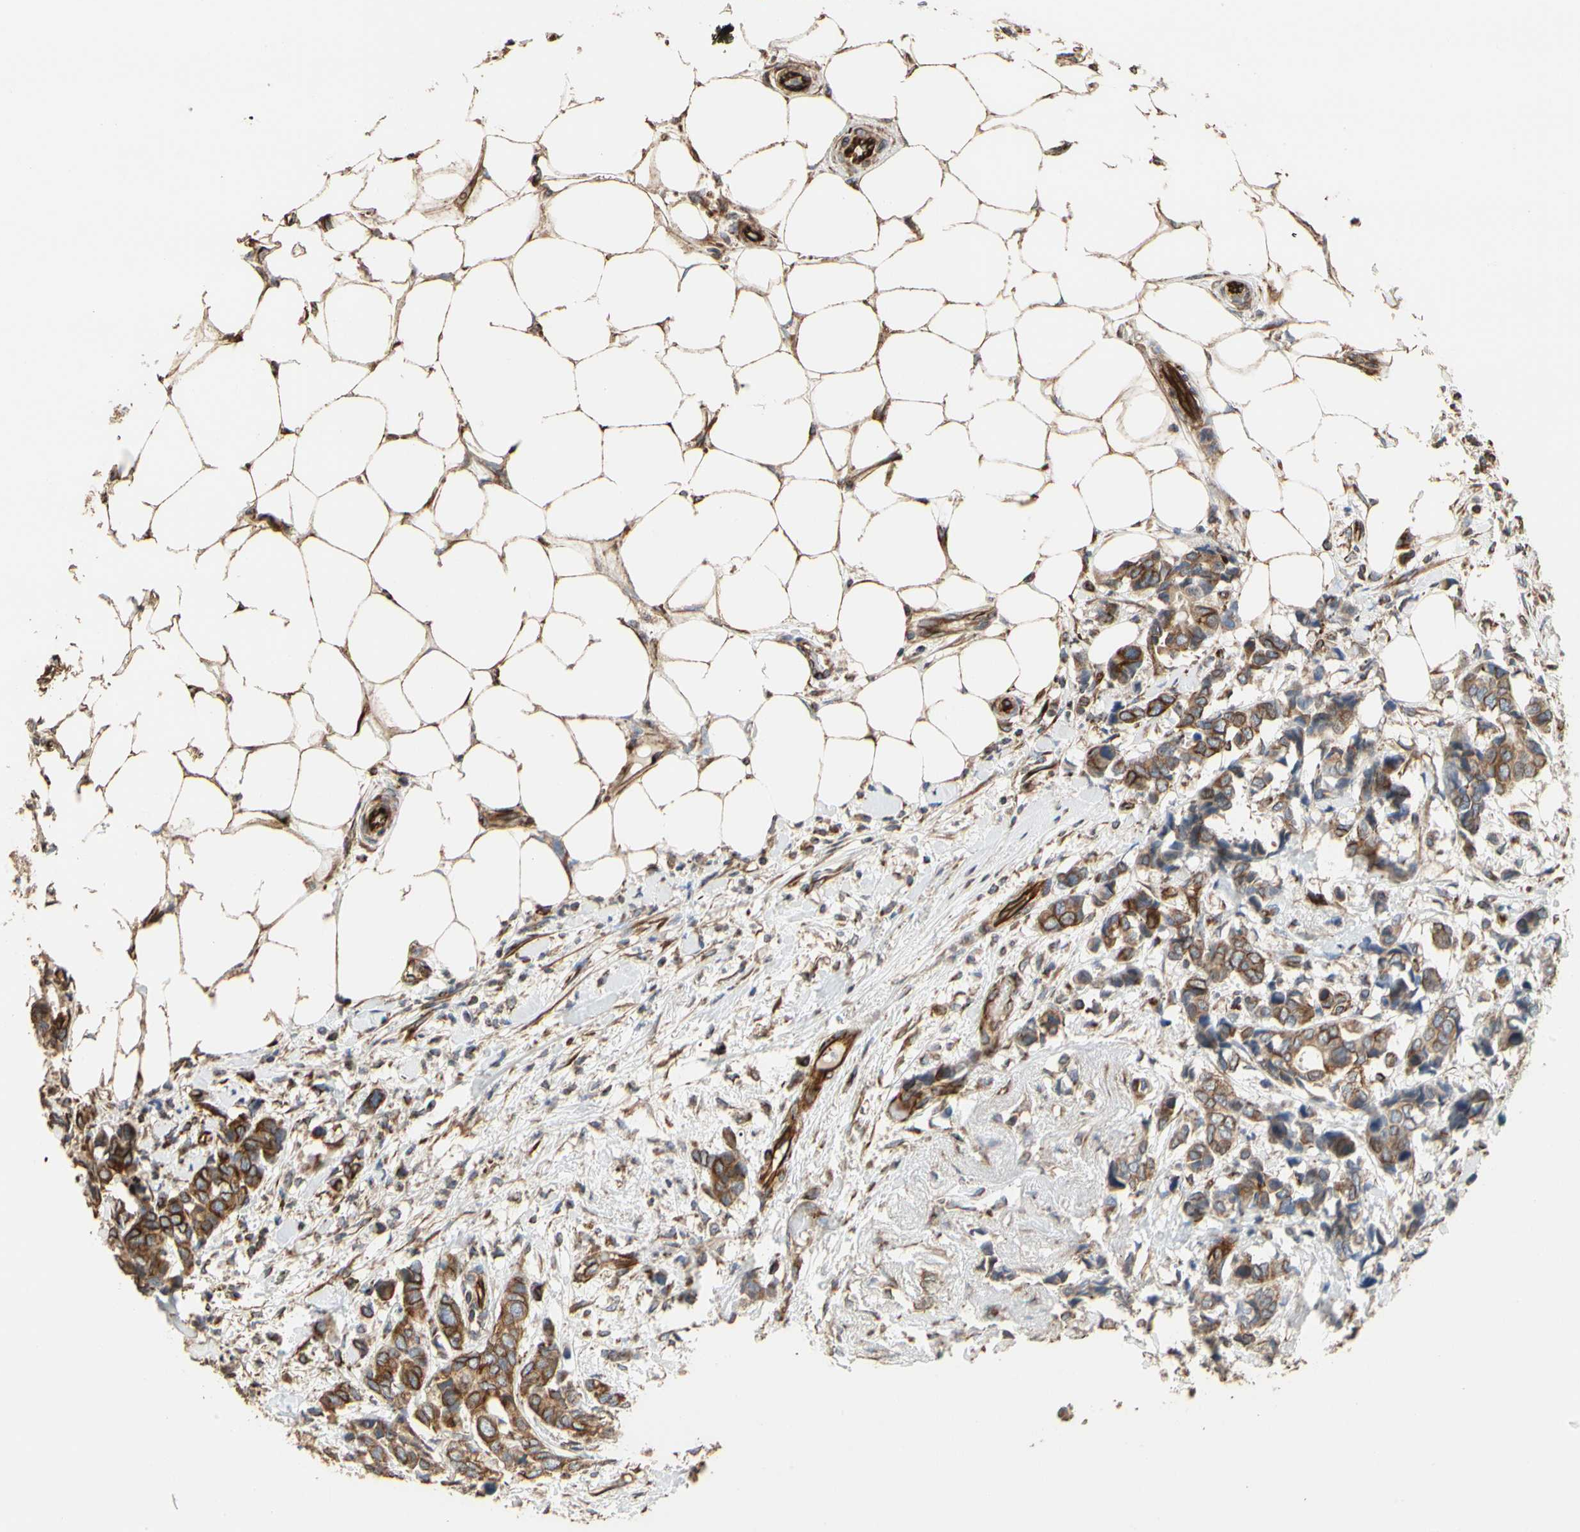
{"staining": {"intensity": "moderate", "quantity": "25%-75%", "location": "cytoplasmic/membranous"}, "tissue": "breast cancer", "cell_type": "Tumor cells", "image_type": "cancer", "snomed": [{"axis": "morphology", "description": "Duct carcinoma"}, {"axis": "topography", "description": "Breast"}], "caption": "This image demonstrates immunohistochemistry (IHC) staining of breast invasive ductal carcinoma, with medium moderate cytoplasmic/membranous expression in approximately 25%-75% of tumor cells.", "gene": "TUBA1A", "patient": {"sex": "female", "age": 87}}